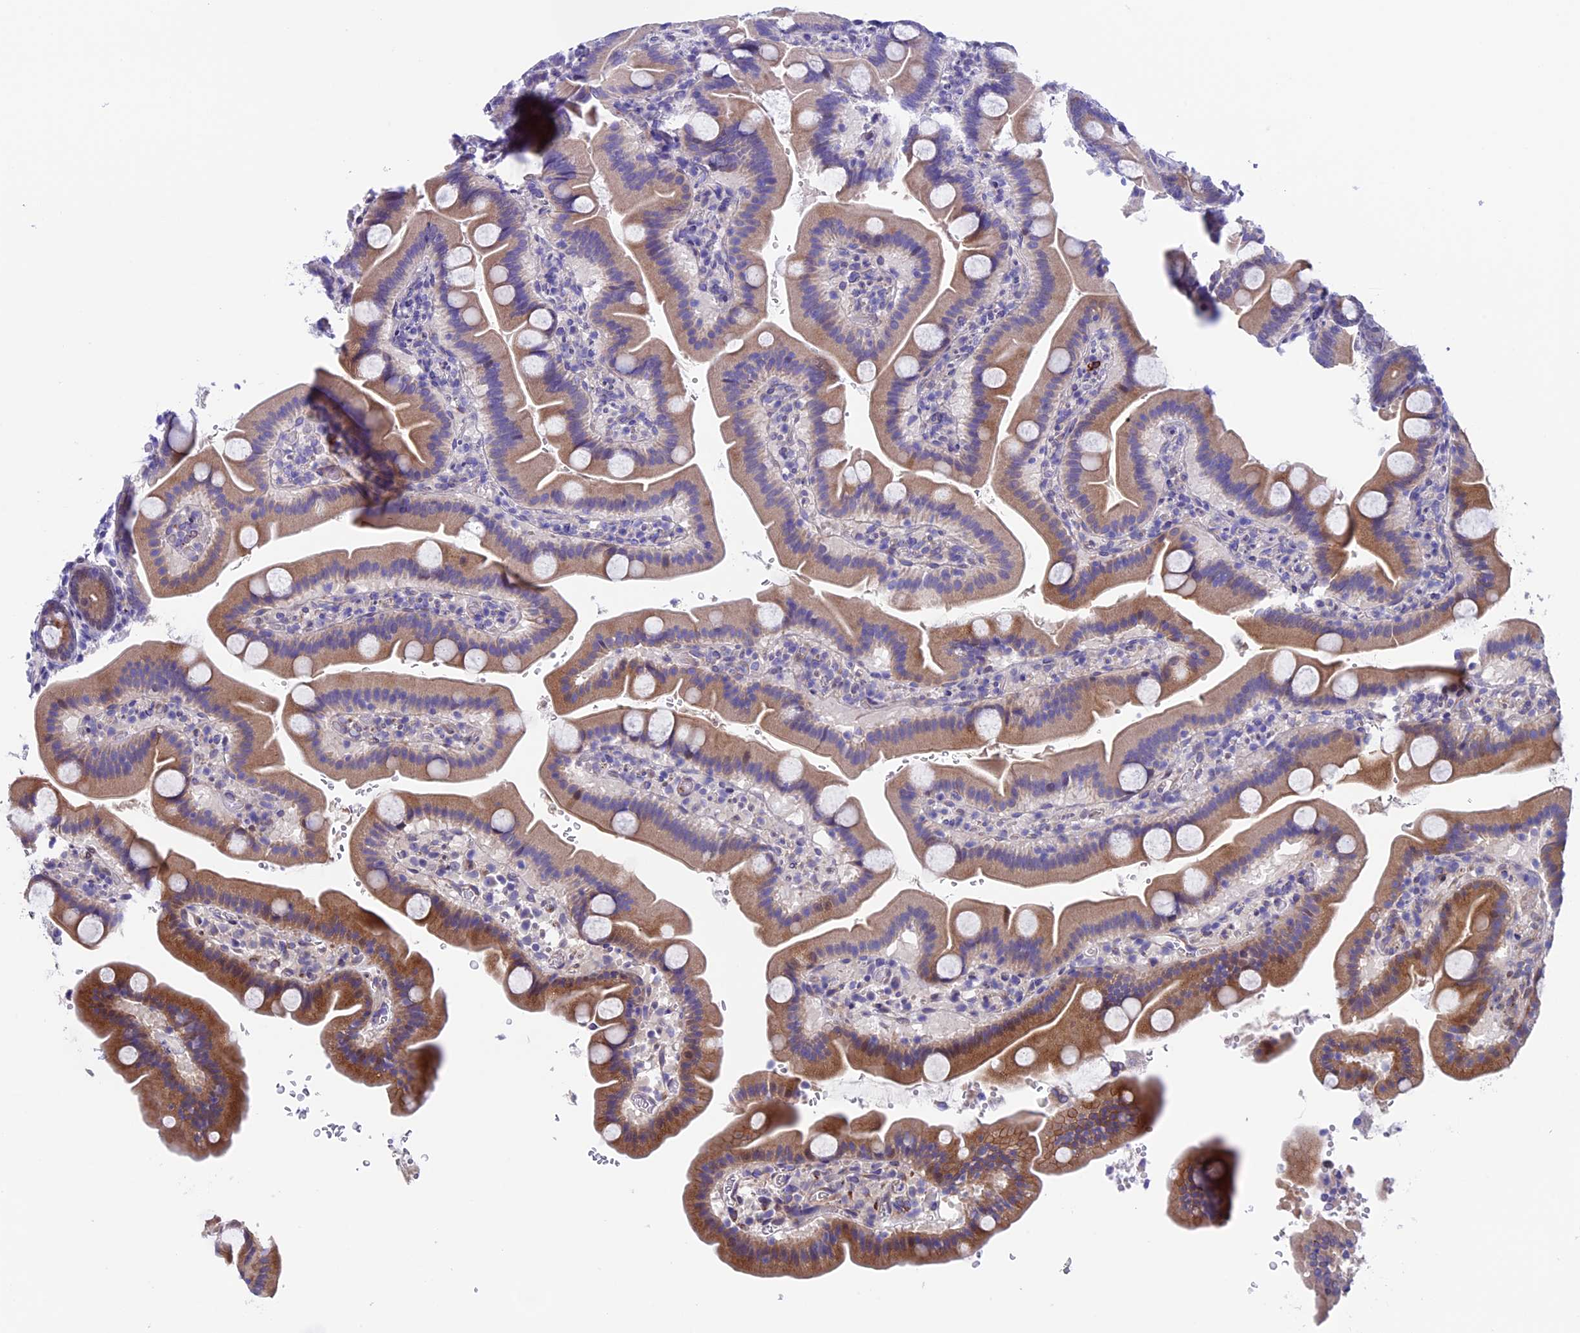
{"staining": {"intensity": "moderate", "quantity": "25%-75%", "location": "cytoplasmic/membranous"}, "tissue": "duodenum", "cell_type": "Glandular cells", "image_type": "normal", "snomed": [{"axis": "morphology", "description": "Normal tissue, NOS"}, {"axis": "topography", "description": "Duodenum"}], "caption": "Moderate cytoplasmic/membranous protein positivity is seen in about 25%-75% of glandular cells in duodenum.", "gene": "TMEM171", "patient": {"sex": "male", "age": 55}}